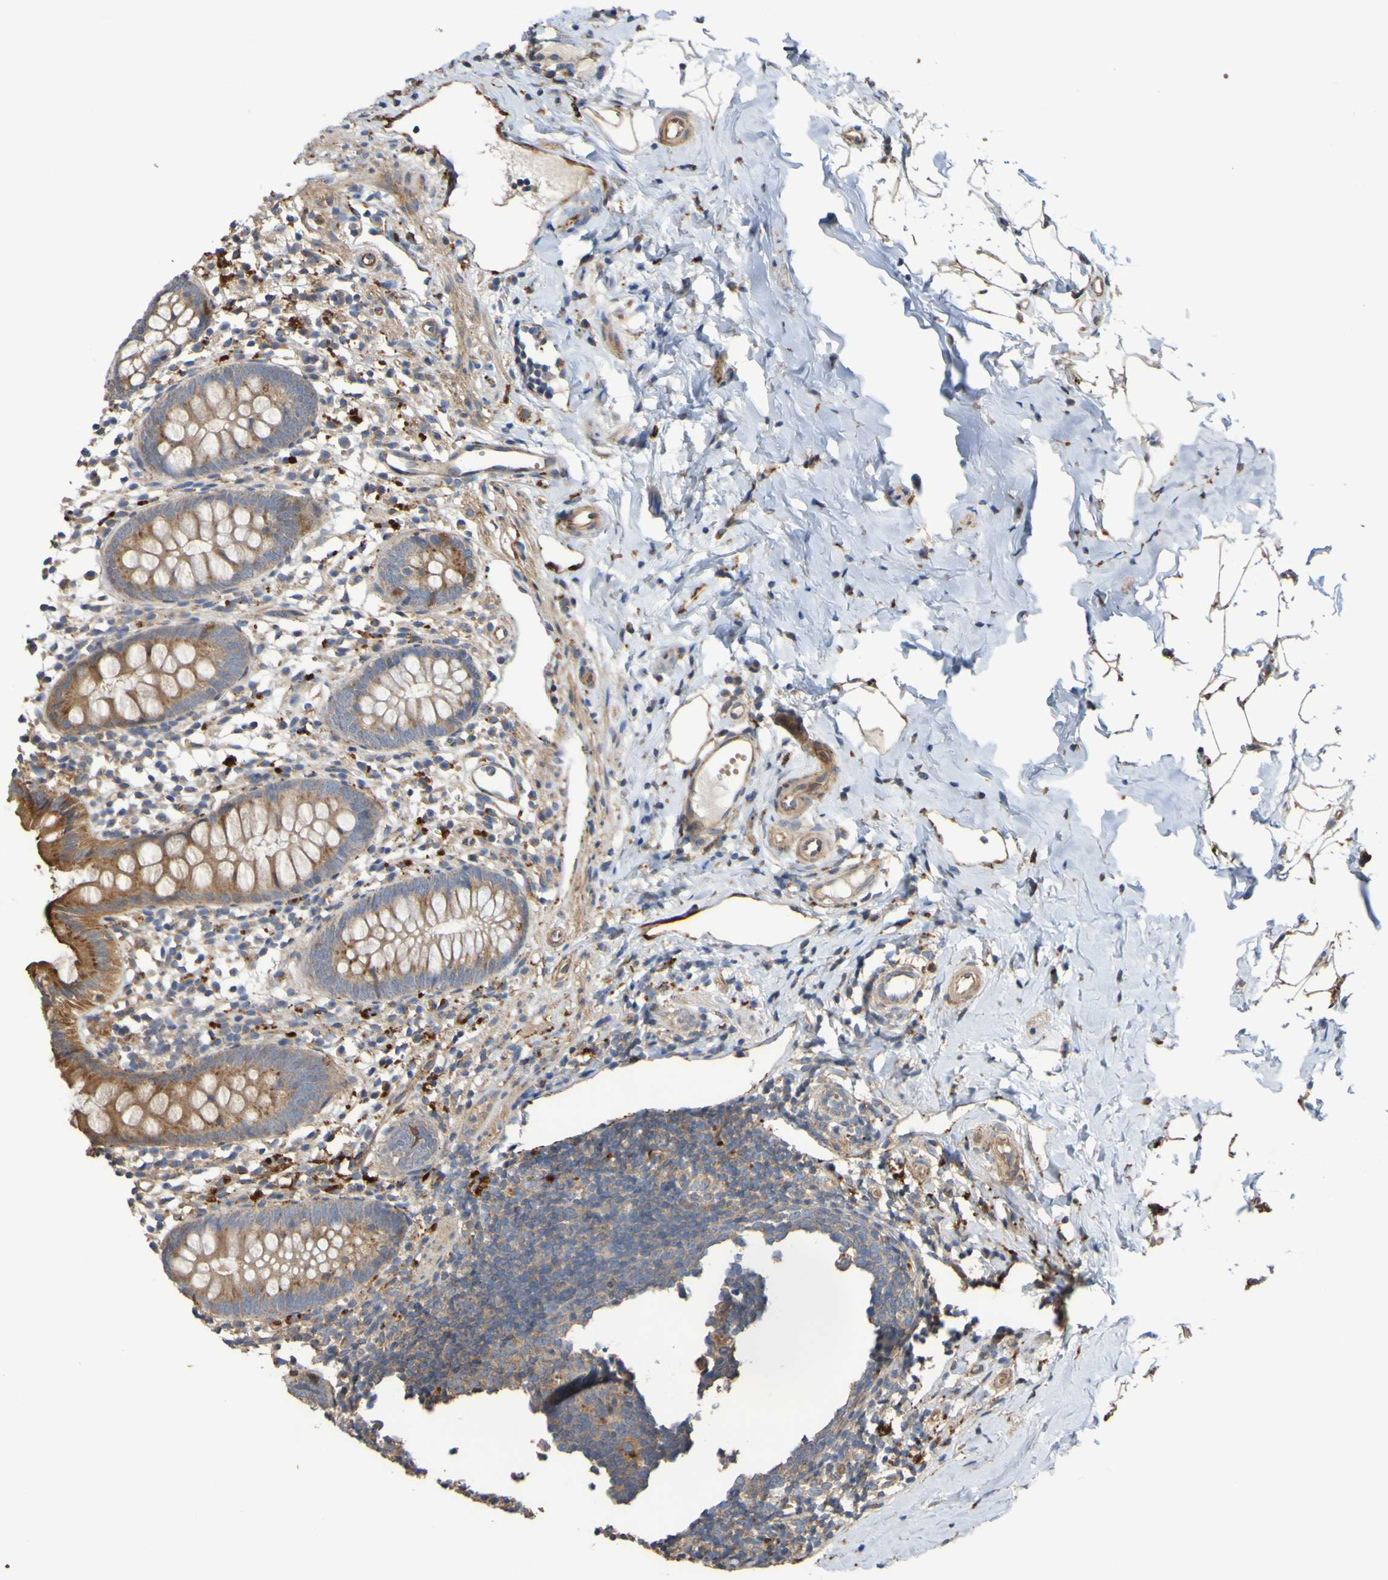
{"staining": {"intensity": "moderate", "quantity": ">75%", "location": "cytoplasmic/membranous"}, "tissue": "appendix", "cell_type": "Glandular cells", "image_type": "normal", "snomed": [{"axis": "morphology", "description": "Normal tissue, NOS"}, {"axis": "topography", "description": "Appendix"}], "caption": "IHC photomicrograph of unremarkable appendix: appendix stained using immunohistochemistry (IHC) displays medium levels of moderate protein expression localized specifically in the cytoplasmic/membranous of glandular cells, appearing as a cytoplasmic/membranous brown color.", "gene": "UCN", "patient": {"sex": "female", "age": 20}}